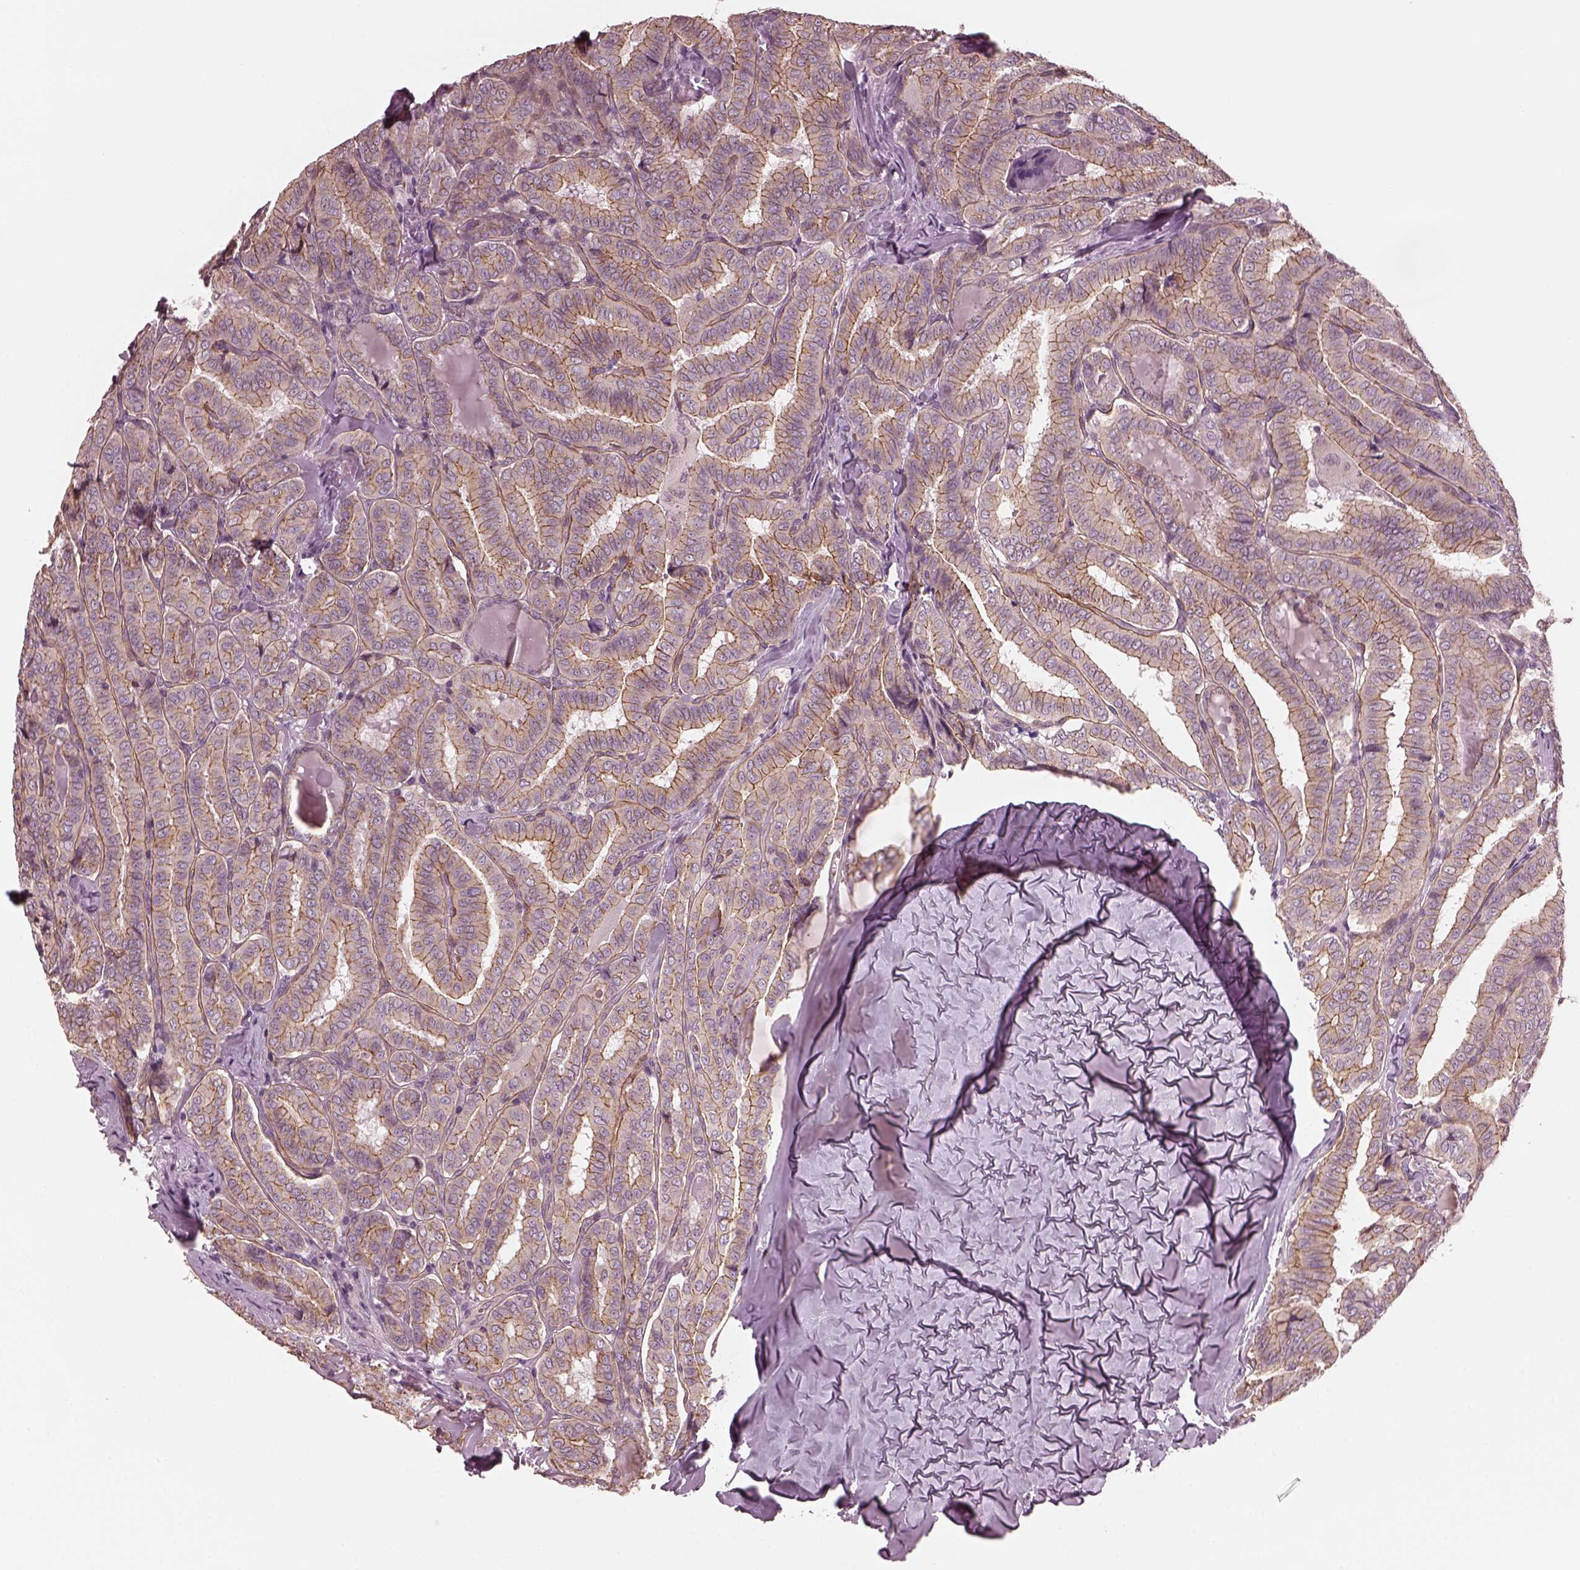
{"staining": {"intensity": "strong", "quantity": ">75%", "location": "cytoplasmic/membranous"}, "tissue": "thyroid cancer", "cell_type": "Tumor cells", "image_type": "cancer", "snomed": [{"axis": "morphology", "description": "Papillary adenocarcinoma, NOS"}, {"axis": "morphology", "description": "Papillary adenoma metastatic"}, {"axis": "topography", "description": "Thyroid gland"}], "caption": "The micrograph reveals immunohistochemical staining of papillary adenoma metastatic (thyroid). There is strong cytoplasmic/membranous staining is identified in about >75% of tumor cells. The staining is performed using DAB brown chromogen to label protein expression. The nuclei are counter-stained blue using hematoxylin.", "gene": "ODAD1", "patient": {"sex": "female", "age": 50}}